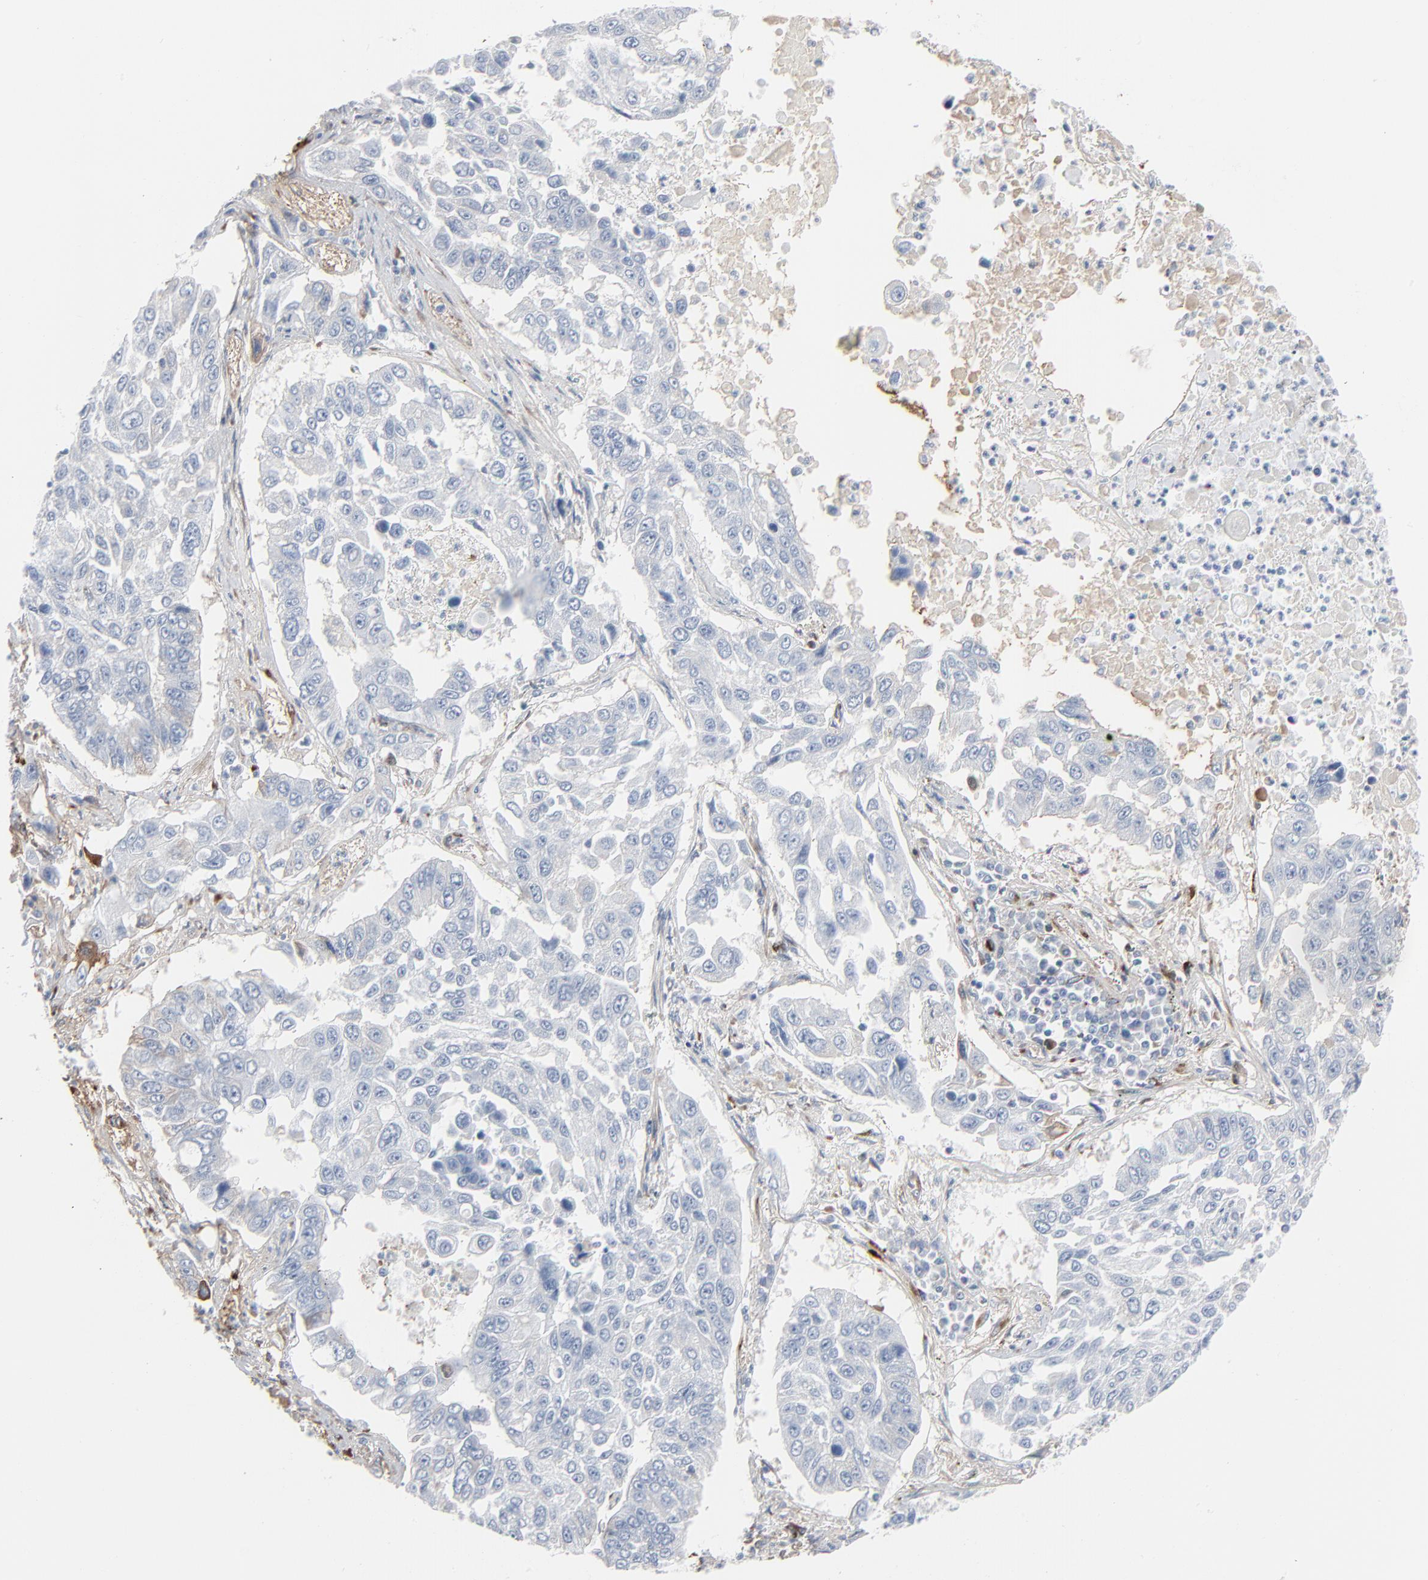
{"staining": {"intensity": "negative", "quantity": "none", "location": "none"}, "tissue": "lung cancer", "cell_type": "Tumor cells", "image_type": "cancer", "snomed": [{"axis": "morphology", "description": "Squamous cell carcinoma, NOS"}, {"axis": "topography", "description": "Lung"}], "caption": "High power microscopy photomicrograph of an IHC micrograph of lung cancer (squamous cell carcinoma), revealing no significant staining in tumor cells.", "gene": "BGN", "patient": {"sex": "male", "age": 71}}